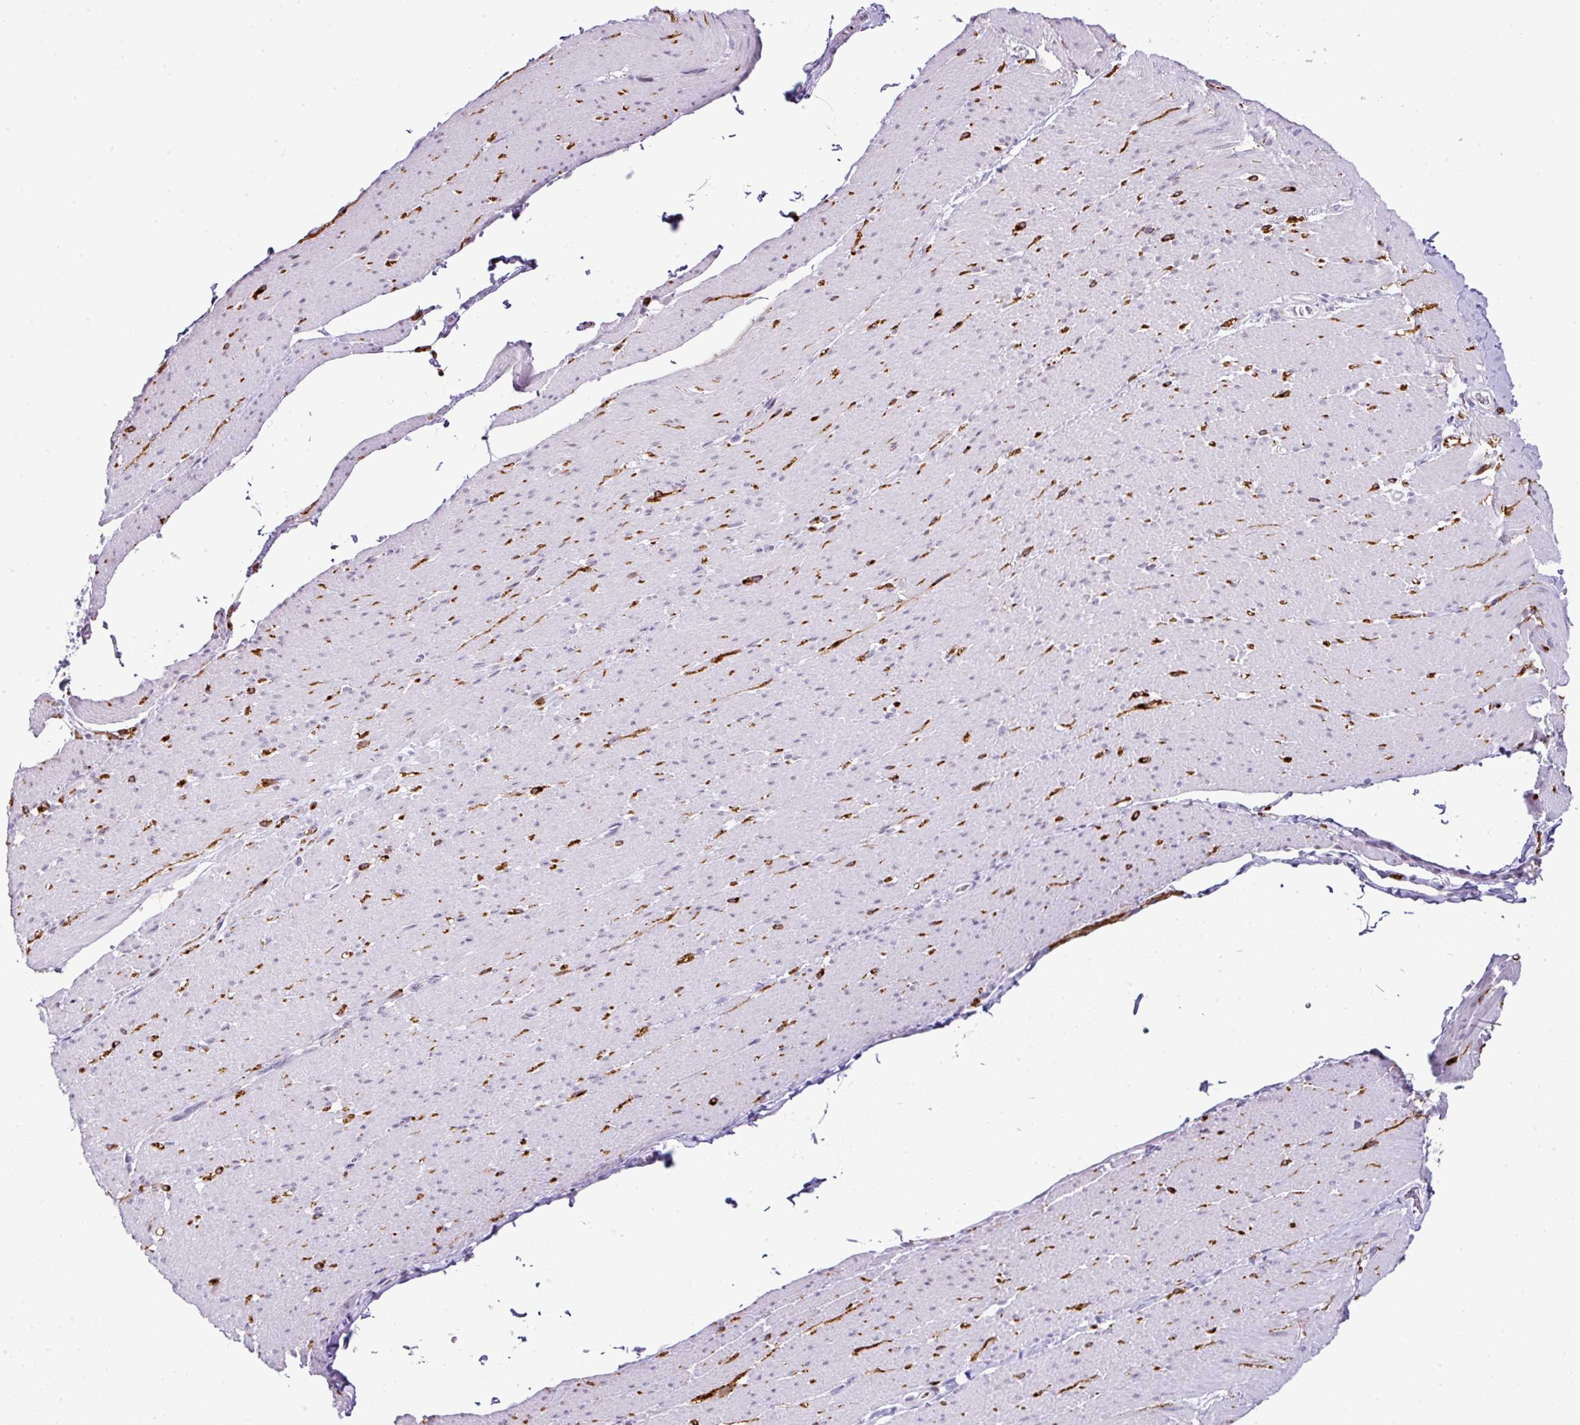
{"staining": {"intensity": "negative", "quantity": "none", "location": "none"}, "tissue": "smooth muscle", "cell_type": "Smooth muscle cells", "image_type": "normal", "snomed": [{"axis": "morphology", "description": "Normal tissue, NOS"}, {"axis": "topography", "description": "Smooth muscle"}, {"axis": "topography", "description": "Rectum"}], "caption": "DAB immunohistochemical staining of normal smooth muscle demonstrates no significant staining in smooth muscle cells. (Brightfield microscopy of DAB immunohistochemistry at high magnification).", "gene": "CMTM5", "patient": {"sex": "male", "age": 53}}